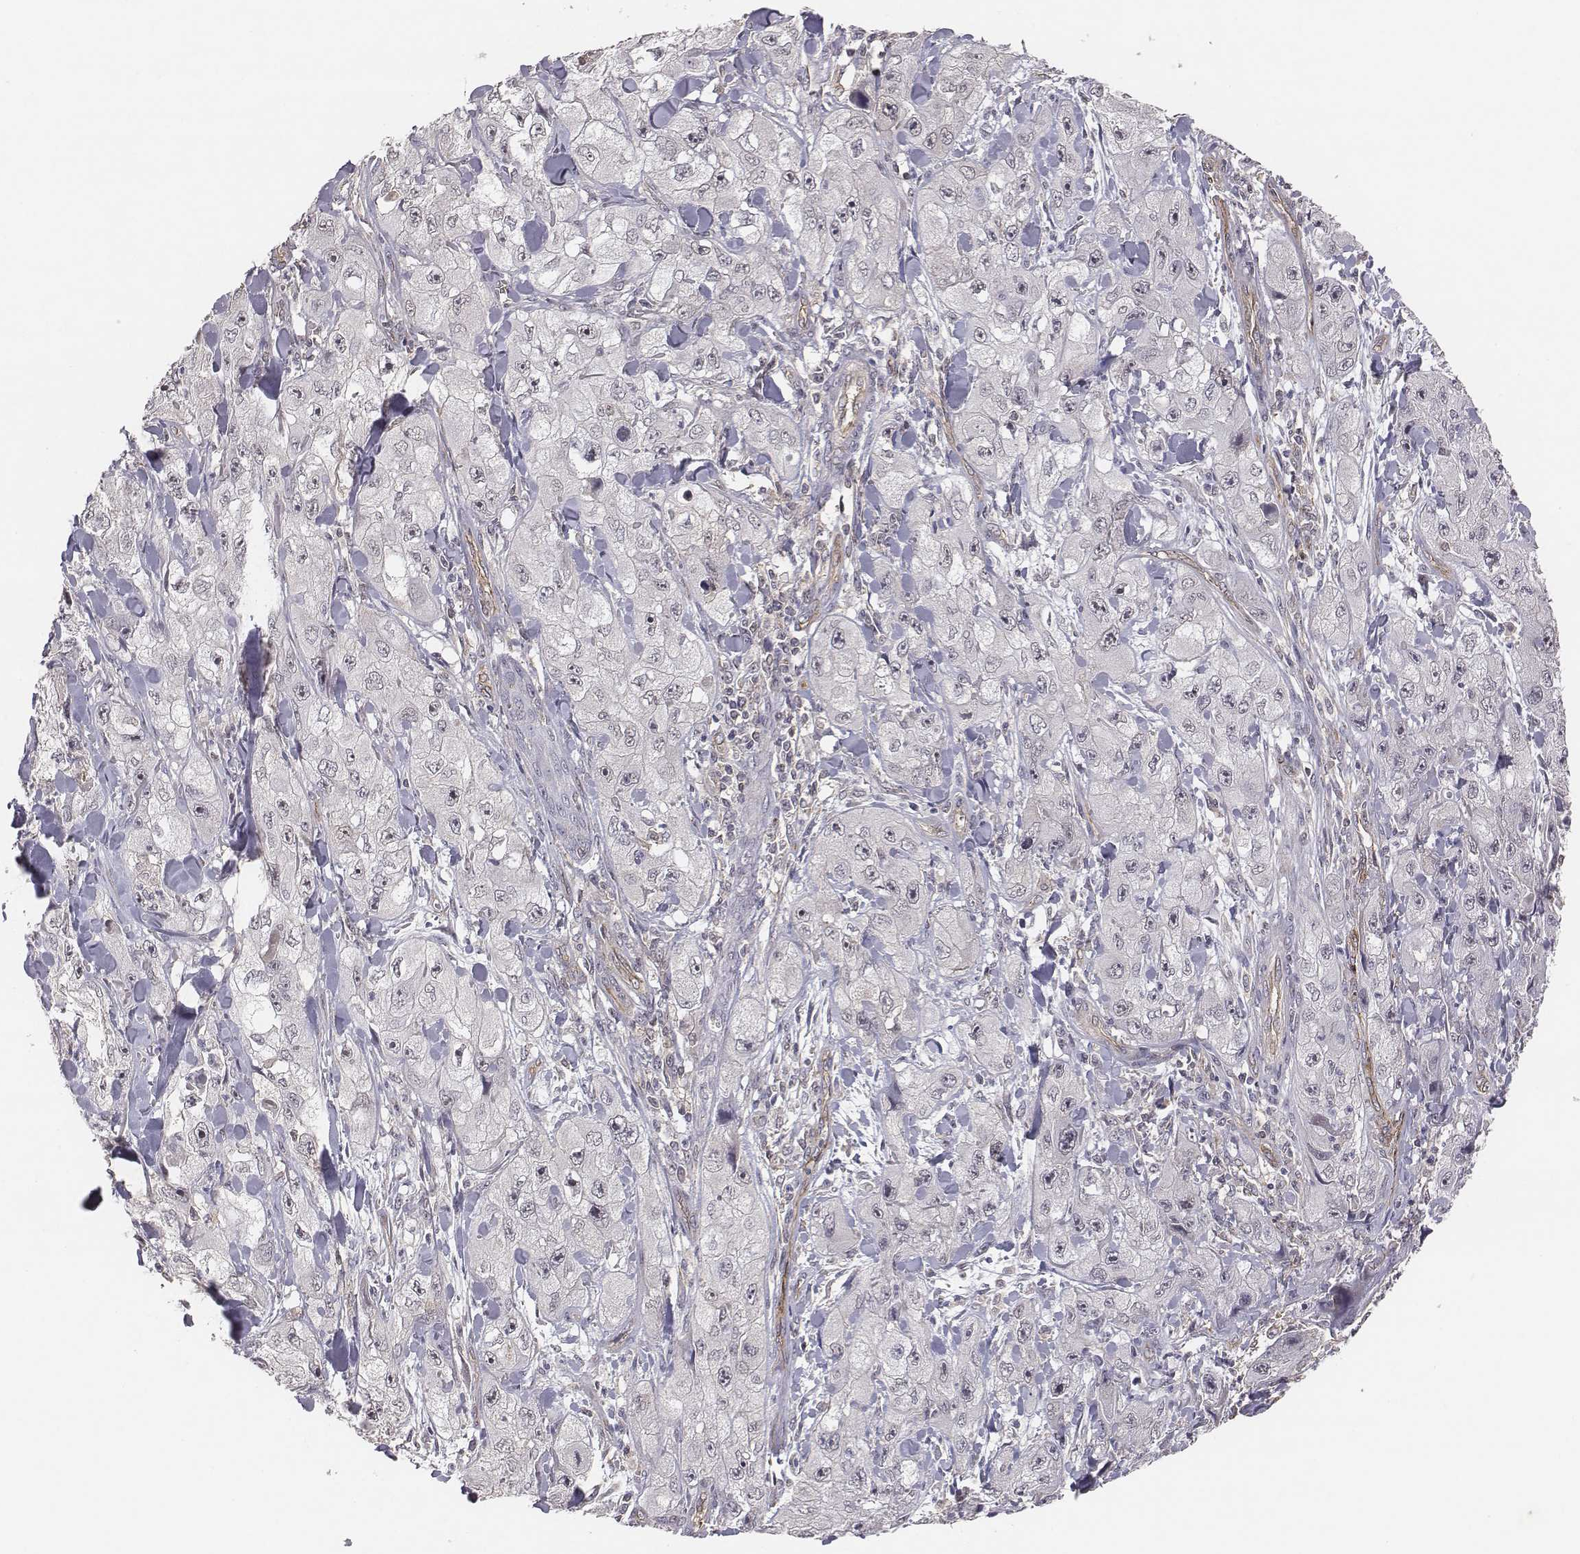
{"staining": {"intensity": "negative", "quantity": "none", "location": "none"}, "tissue": "skin cancer", "cell_type": "Tumor cells", "image_type": "cancer", "snomed": [{"axis": "morphology", "description": "Squamous cell carcinoma, NOS"}, {"axis": "topography", "description": "Skin"}, {"axis": "topography", "description": "Subcutis"}], "caption": "IHC histopathology image of neoplastic tissue: human skin cancer stained with DAB (3,3'-diaminobenzidine) displays no significant protein positivity in tumor cells.", "gene": "PTPRG", "patient": {"sex": "male", "age": 73}}